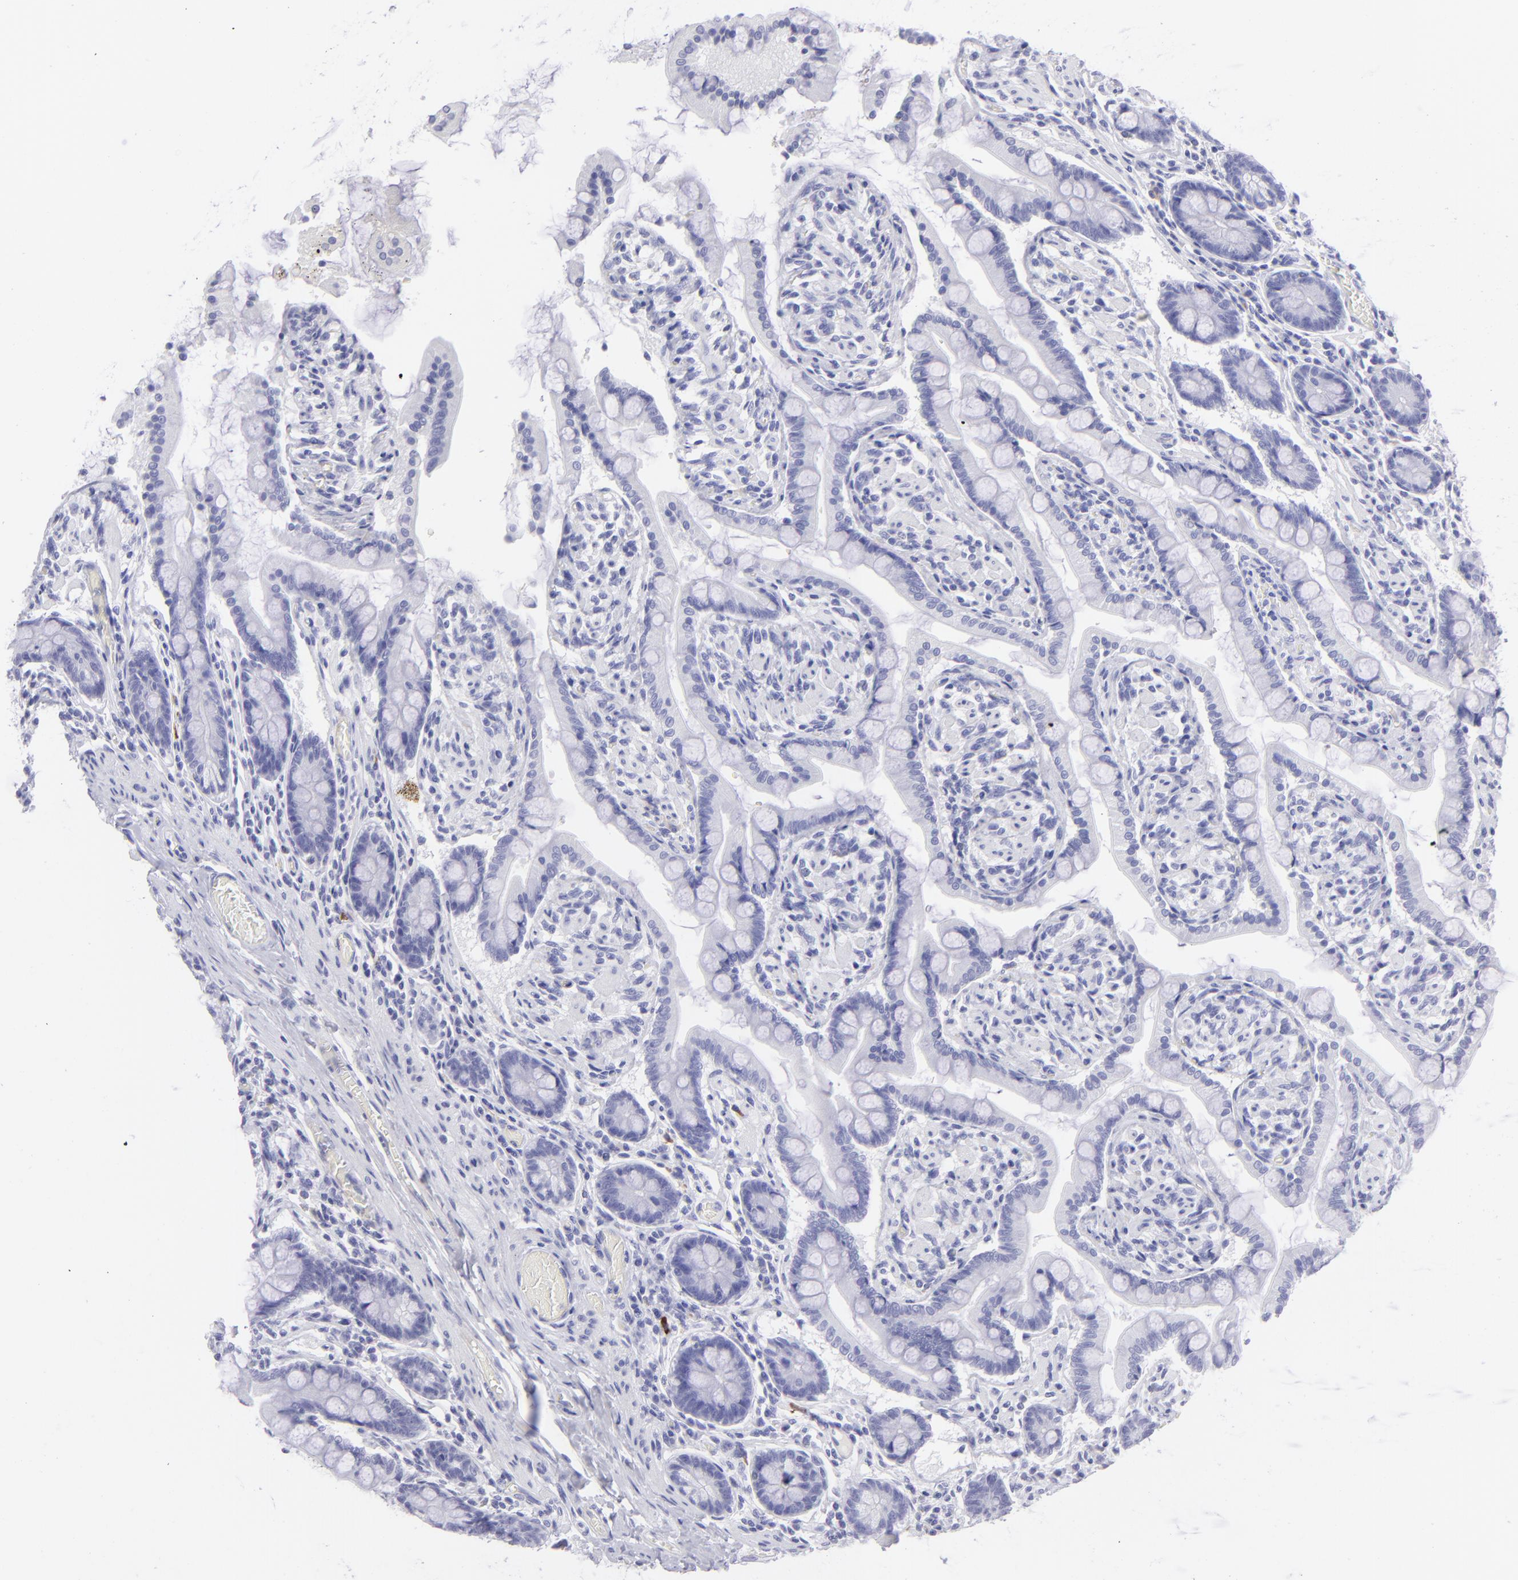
{"staining": {"intensity": "negative", "quantity": "none", "location": "none"}, "tissue": "small intestine", "cell_type": "Glandular cells", "image_type": "normal", "snomed": [{"axis": "morphology", "description": "Normal tissue, NOS"}, {"axis": "topography", "description": "Small intestine"}], "caption": "The histopathology image shows no staining of glandular cells in normal small intestine.", "gene": "SLC1A2", "patient": {"sex": "male", "age": 41}}